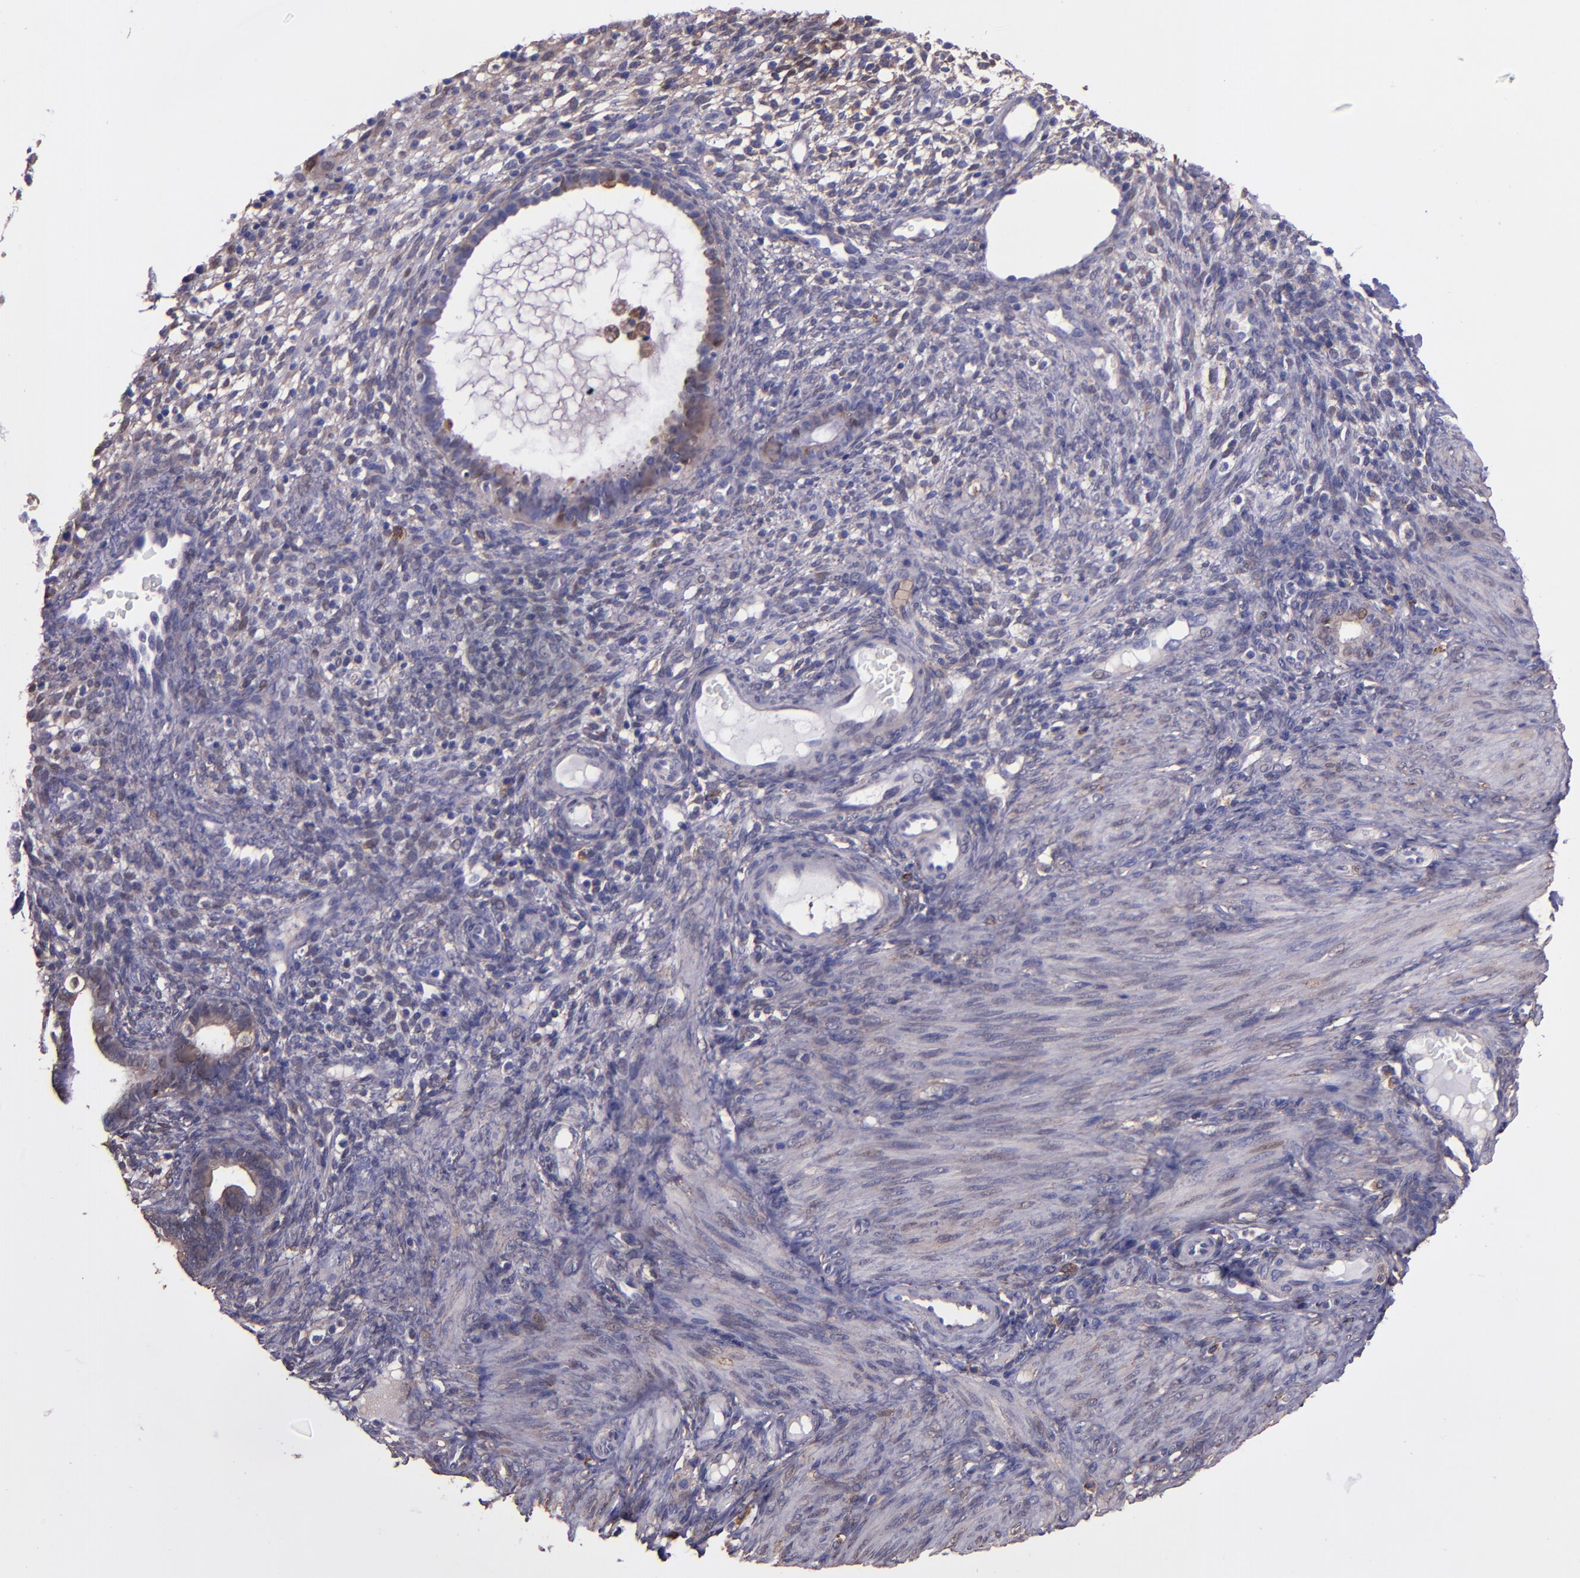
{"staining": {"intensity": "weak", "quantity": "<25%", "location": "cytoplasmic/membranous,nuclear"}, "tissue": "endometrium", "cell_type": "Cells in endometrial stroma", "image_type": "normal", "snomed": [{"axis": "morphology", "description": "Normal tissue, NOS"}, {"axis": "topography", "description": "Endometrium"}], "caption": "The photomicrograph shows no staining of cells in endometrial stroma in benign endometrium. (Stains: DAB immunohistochemistry with hematoxylin counter stain, Microscopy: brightfield microscopy at high magnification).", "gene": "WASH6P", "patient": {"sex": "female", "age": 72}}